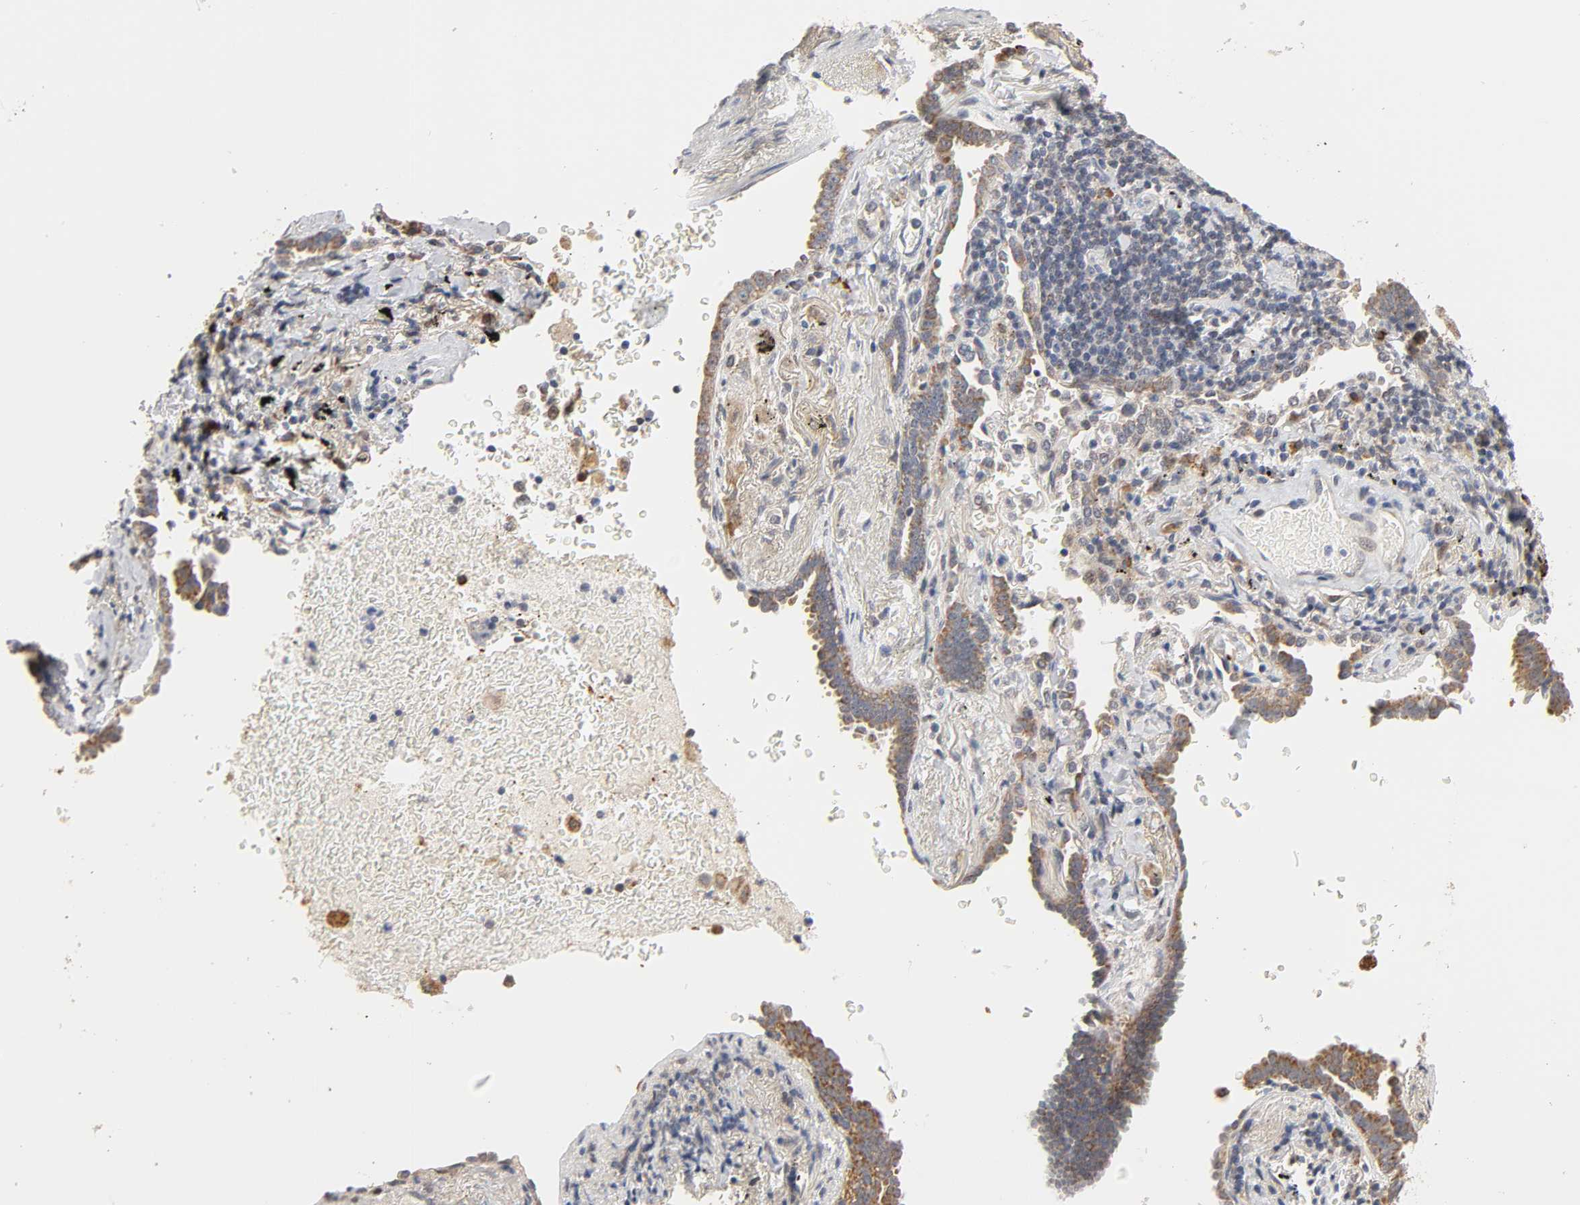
{"staining": {"intensity": "moderate", "quantity": ">75%", "location": "cytoplasmic/membranous,nuclear"}, "tissue": "lung cancer", "cell_type": "Tumor cells", "image_type": "cancer", "snomed": [{"axis": "morphology", "description": "Adenocarcinoma, NOS"}, {"axis": "topography", "description": "Lung"}], "caption": "Immunohistochemistry micrograph of neoplastic tissue: human lung cancer (adenocarcinoma) stained using immunohistochemistry (IHC) exhibits medium levels of moderate protein expression localized specifically in the cytoplasmic/membranous and nuclear of tumor cells, appearing as a cytoplasmic/membranous and nuclear brown color.", "gene": "GSTZ1", "patient": {"sex": "female", "age": 64}}